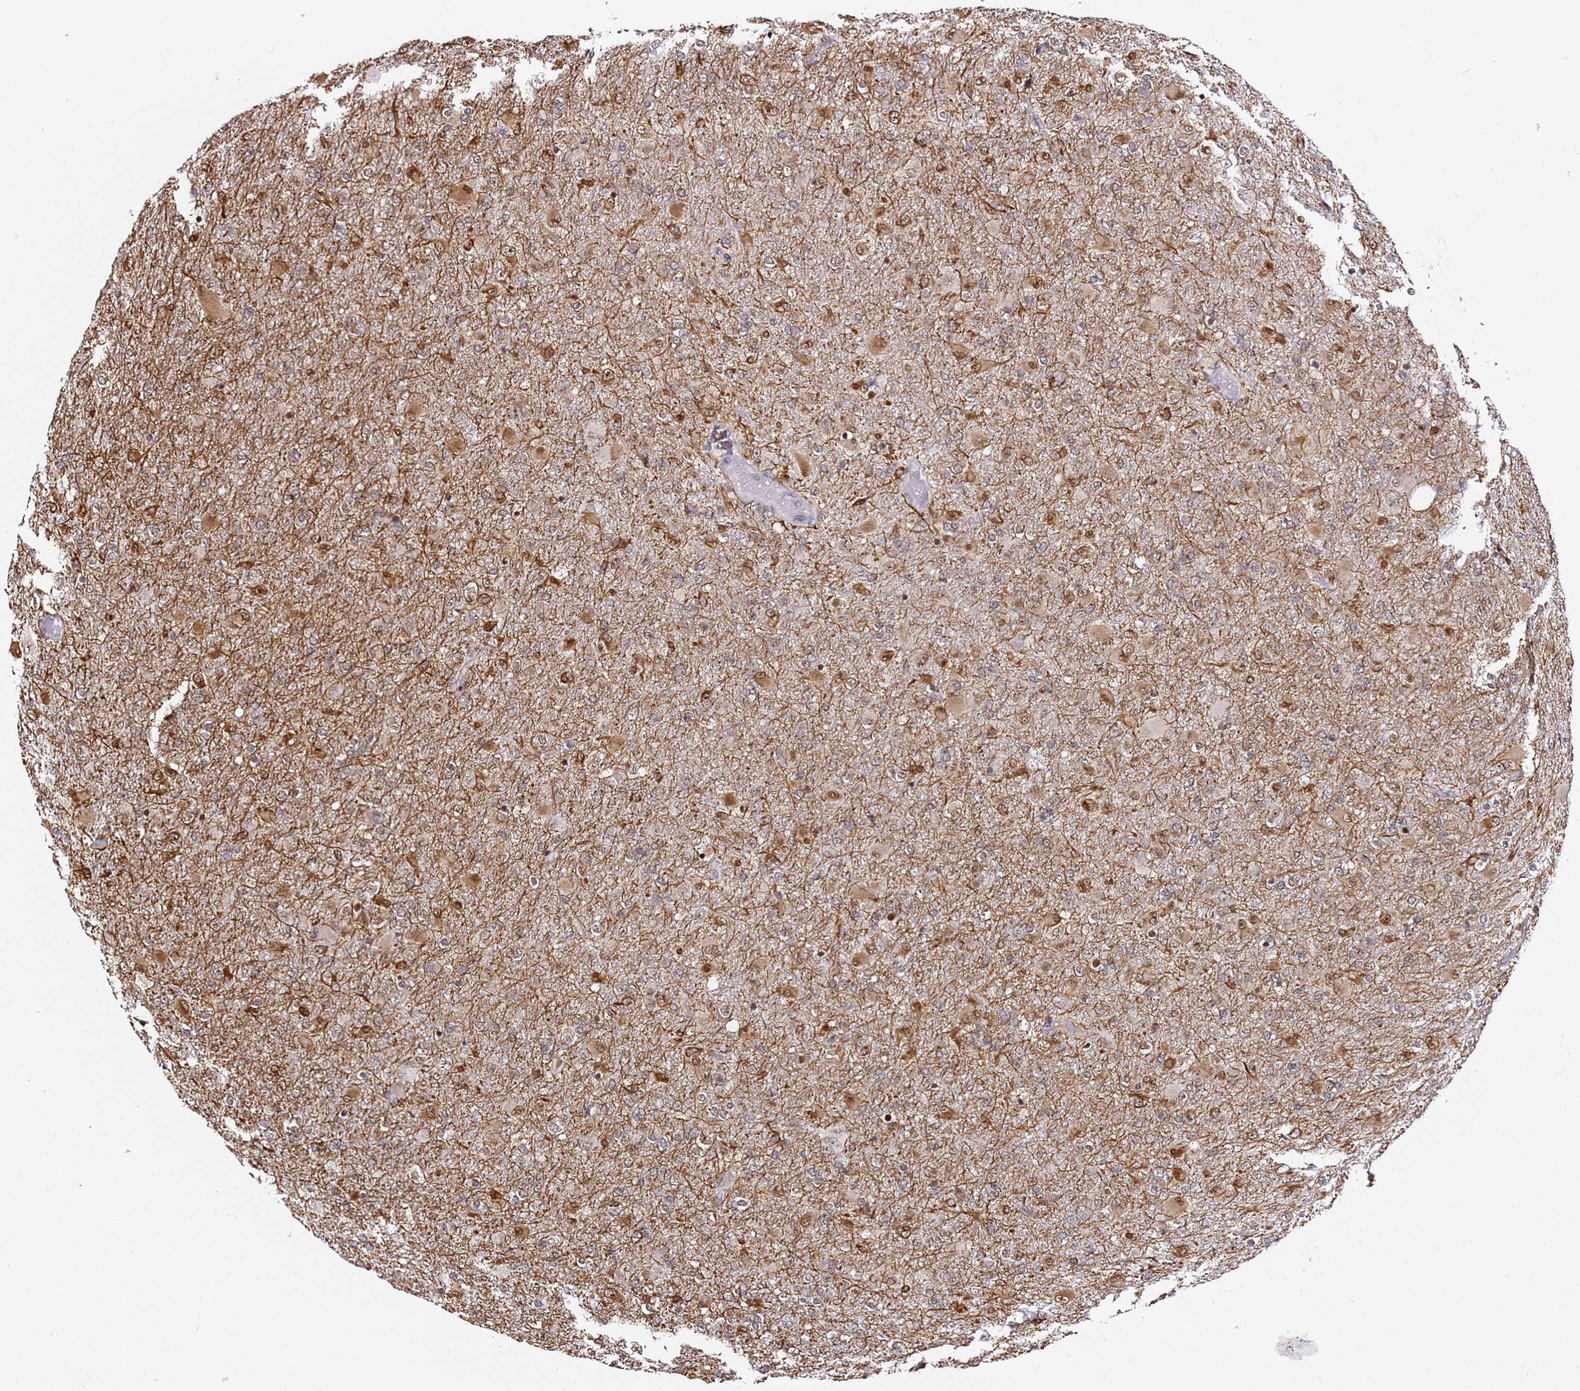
{"staining": {"intensity": "moderate", "quantity": ">75%", "location": "nuclear"}, "tissue": "glioma", "cell_type": "Tumor cells", "image_type": "cancer", "snomed": [{"axis": "morphology", "description": "Glioma, malignant, Low grade"}, {"axis": "topography", "description": "Brain"}], "caption": "Glioma tissue shows moderate nuclear staining in about >75% of tumor cells, visualized by immunohistochemistry. Using DAB (brown) and hematoxylin (blue) stains, captured at high magnification using brightfield microscopy.", "gene": "FCF1", "patient": {"sex": "male", "age": 65}}